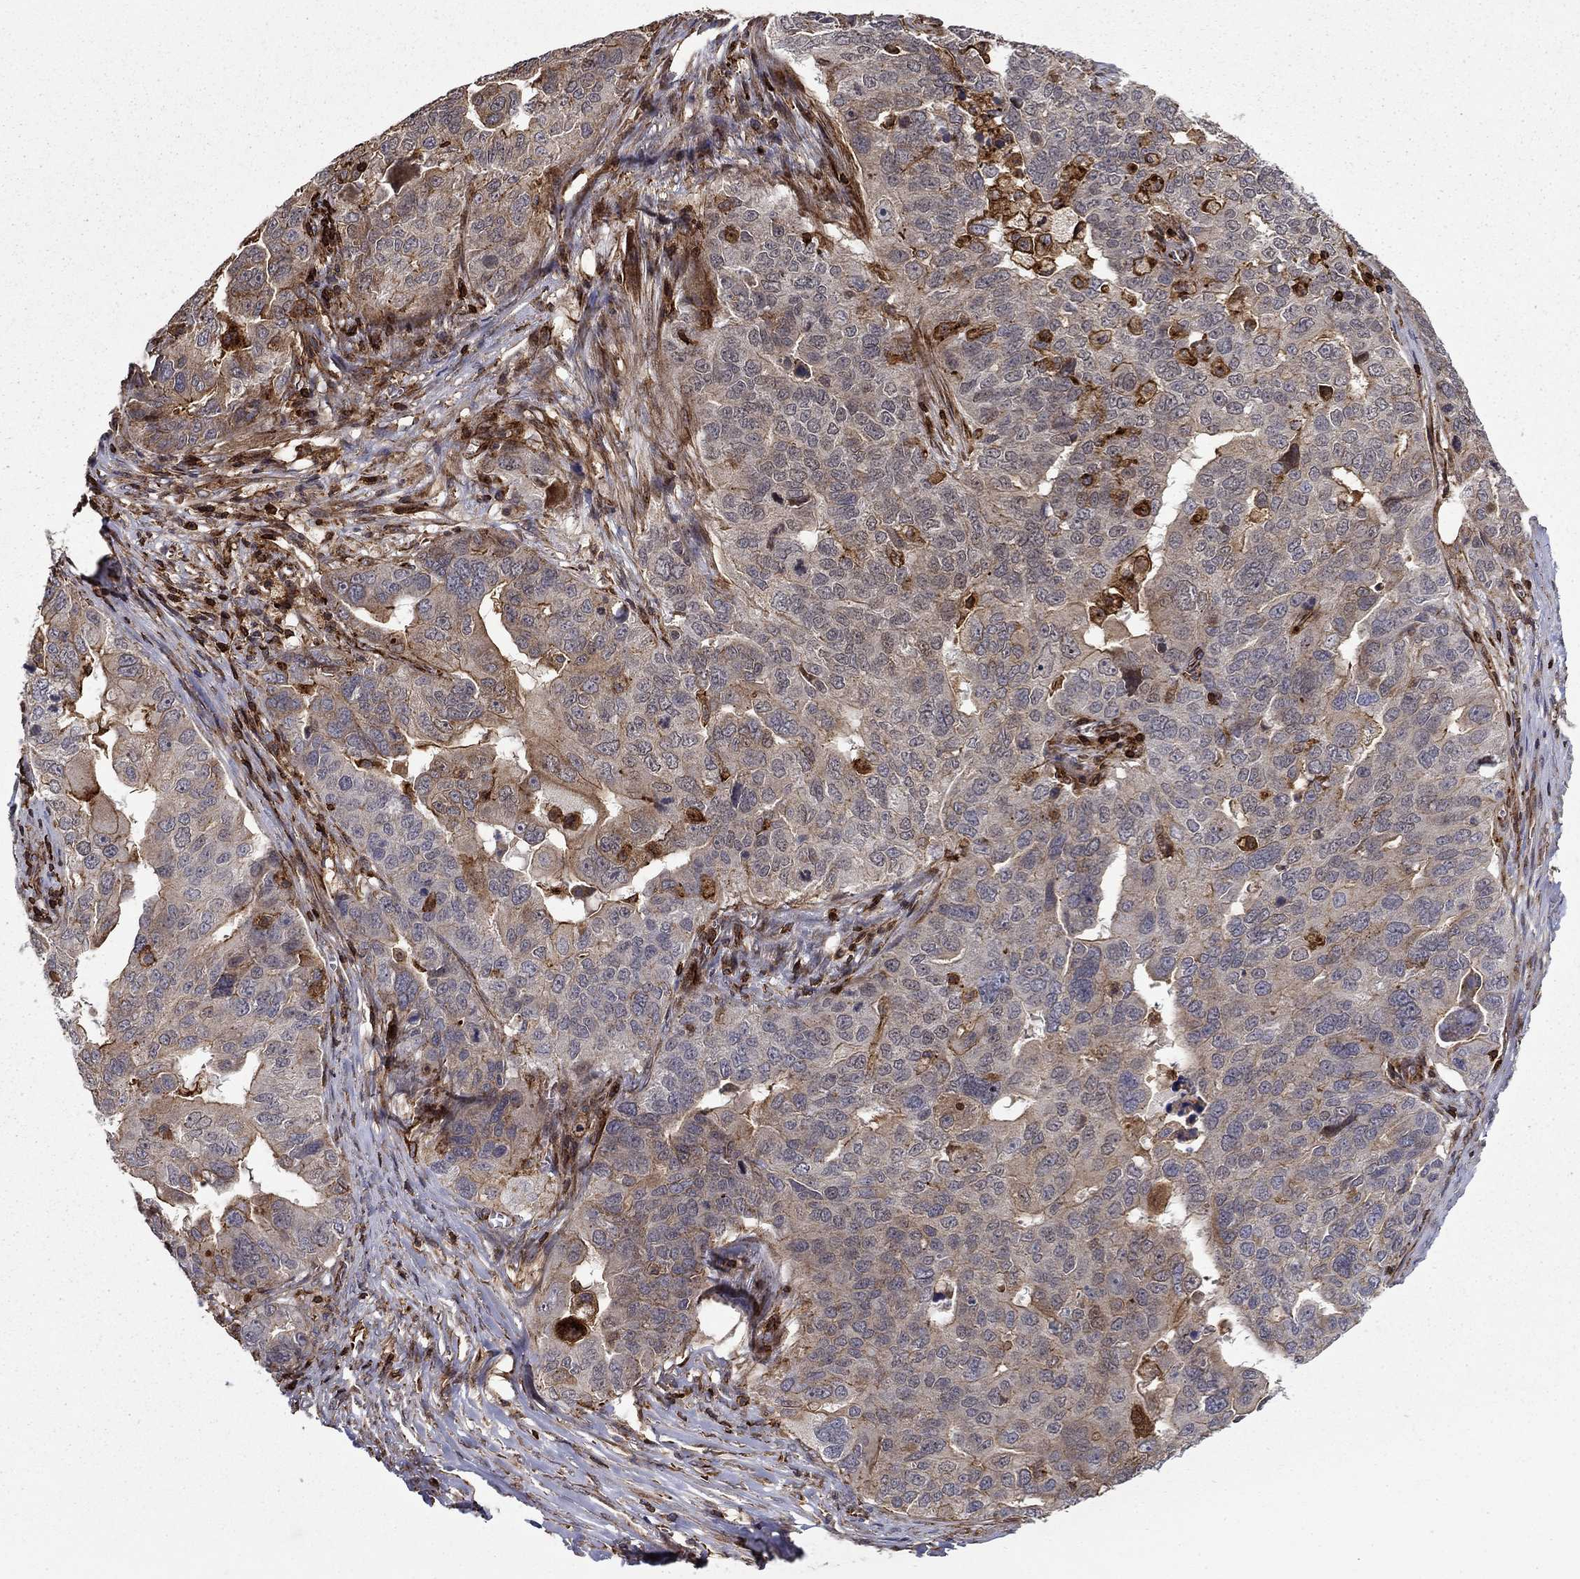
{"staining": {"intensity": "weak", "quantity": "<25%", "location": "cytoplasmic/membranous"}, "tissue": "ovarian cancer", "cell_type": "Tumor cells", "image_type": "cancer", "snomed": [{"axis": "morphology", "description": "Carcinoma, endometroid"}, {"axis": "topography", "description": "Soft tissue"}, {"axis": "topography", "description": "Ovary"}], "caption": "Tumor cells are negative for protein expression in human endometroid carcinoma (ovarian).", "gene": "ADM", "patient": {"sex": "female", "age": 52}}